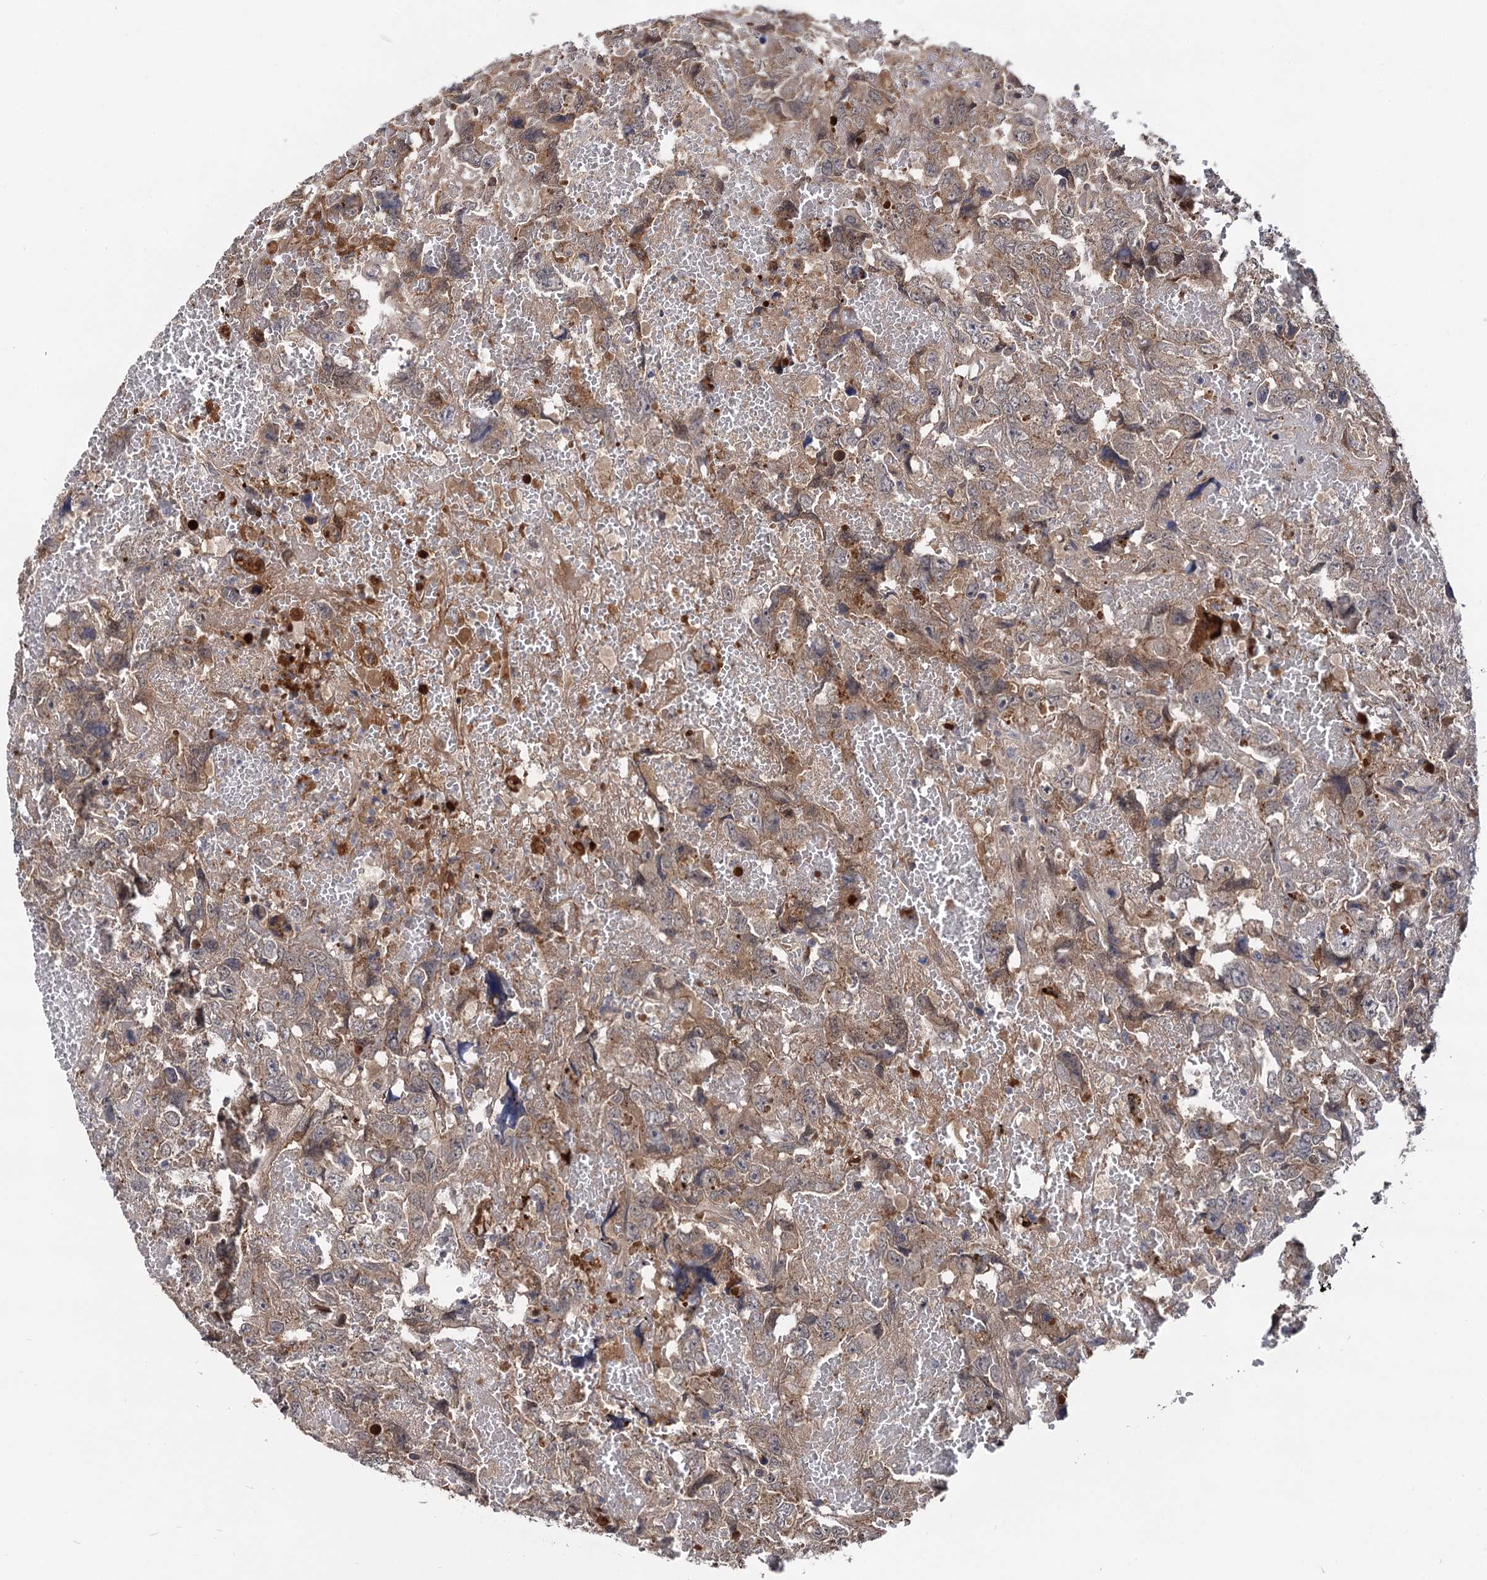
{"staining": {"intensity": "weak", "quantity": "25%-75%", "location": "cytoplasmic/membranous"}, "tissue": "testis cancer", "cell_type": "Tumor cells", "image_type": "cancer", "snomed": [{"axis": "morphology", "description": "Carcinoma, Embryonal, NOS"}, {"axis": "topography", "description": "Testis"}], "caption": "IHC micrograph of human embryonal carcinoma (testis) stained for a protein (brown), which exhibits low levels of weak cytoplasmic/membranous staining in about 25%-75% of tumor cells.", "gene": "SELENOP", "patient": {"sex": "male", "age": 45}}